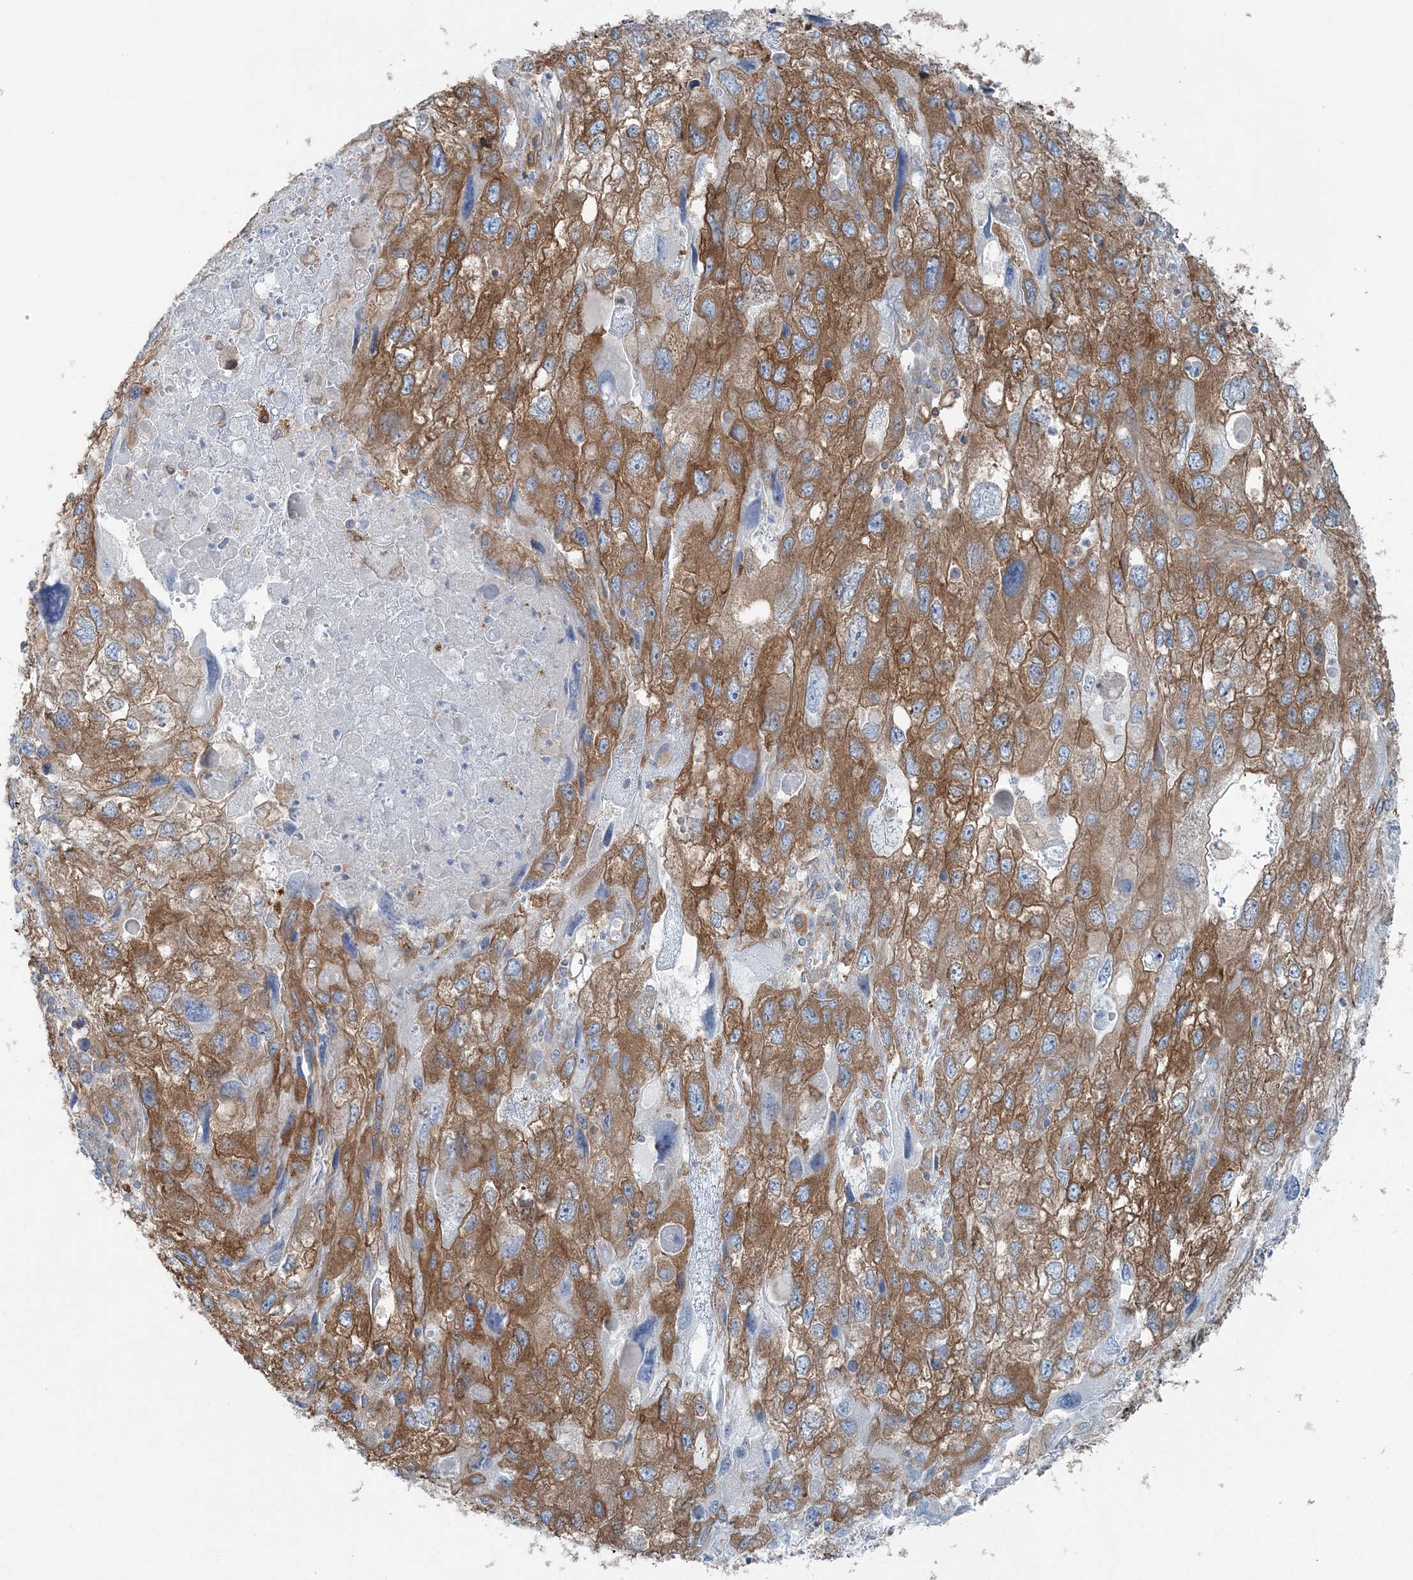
{"staining": {"intensity": "moderate", "quantity": ">75%", "location": "cytoplasmic/membranous"}, "tissue": "endometrial cancer", "cell_type": "Tumor cells", "image_type": "cancer", "snomed": [{"axis": "morphology", "description": "Adenocarcinoma, NOS"}, {"axis": "topography", "description": "Endometrium"}], "caption": "Moderate cytoplasmic/membranous protein staining is seen in approximately >75% of tumor cells in endometrial adenocarcinoma.", "gene": "SNX2", "patient": {"sex": "female", "age": 49}}